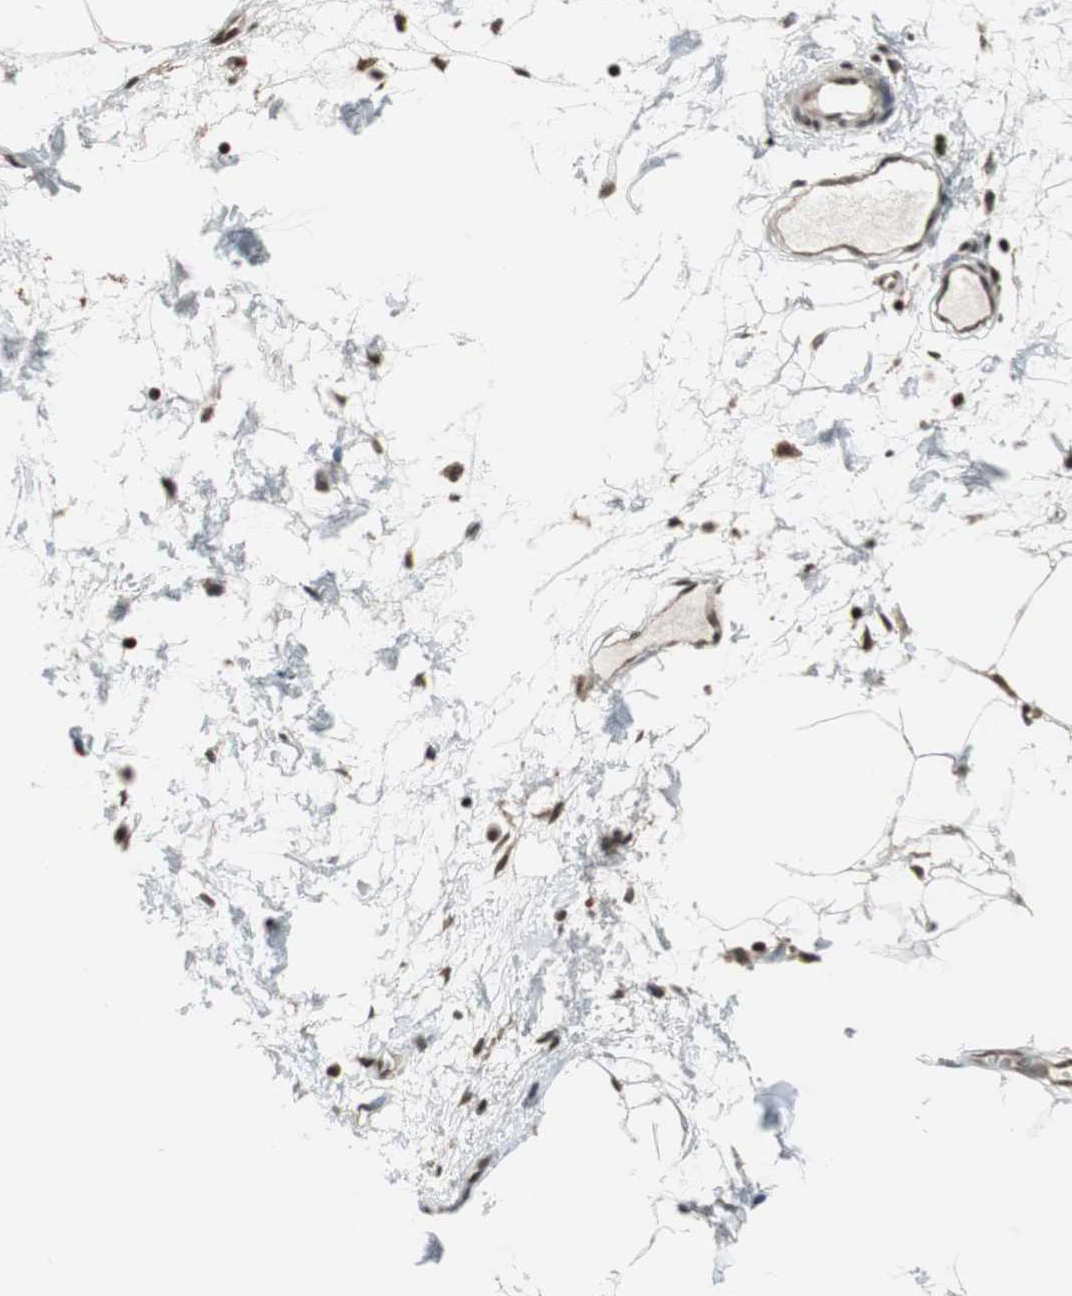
{"staining": {"intensity": "moderate", "quantity": ">75%", "location": "nuclear"}, "tissue": "adipose tissue", "cell_type": "Adipocytes", "image_type": "normal", "snomed": [{"axis": "morphology", "description": "Normal tissue, NOS"}, {"axis": "morphology", "description": "Adenocarcinoma, NOS"}, {"axis": "topography", "description": "Colon"}, {"axis": "topography", "description": "Peripheral nerve tissue"}], "caption": "Immunohistochemistry staining of unremarkable adipose tissue, which displays medium levels of moderate nuclear expression in about >75% of adipocytes indicating moderate nuclear protein expression. The staining was performed using DAB (3,3'-diaminobenzidine) (brown) for protein detection and nuclei were counterstained in hematoxylin (blue).", "gene": "REST", "patient": {"sex": "male", "age": 14}}